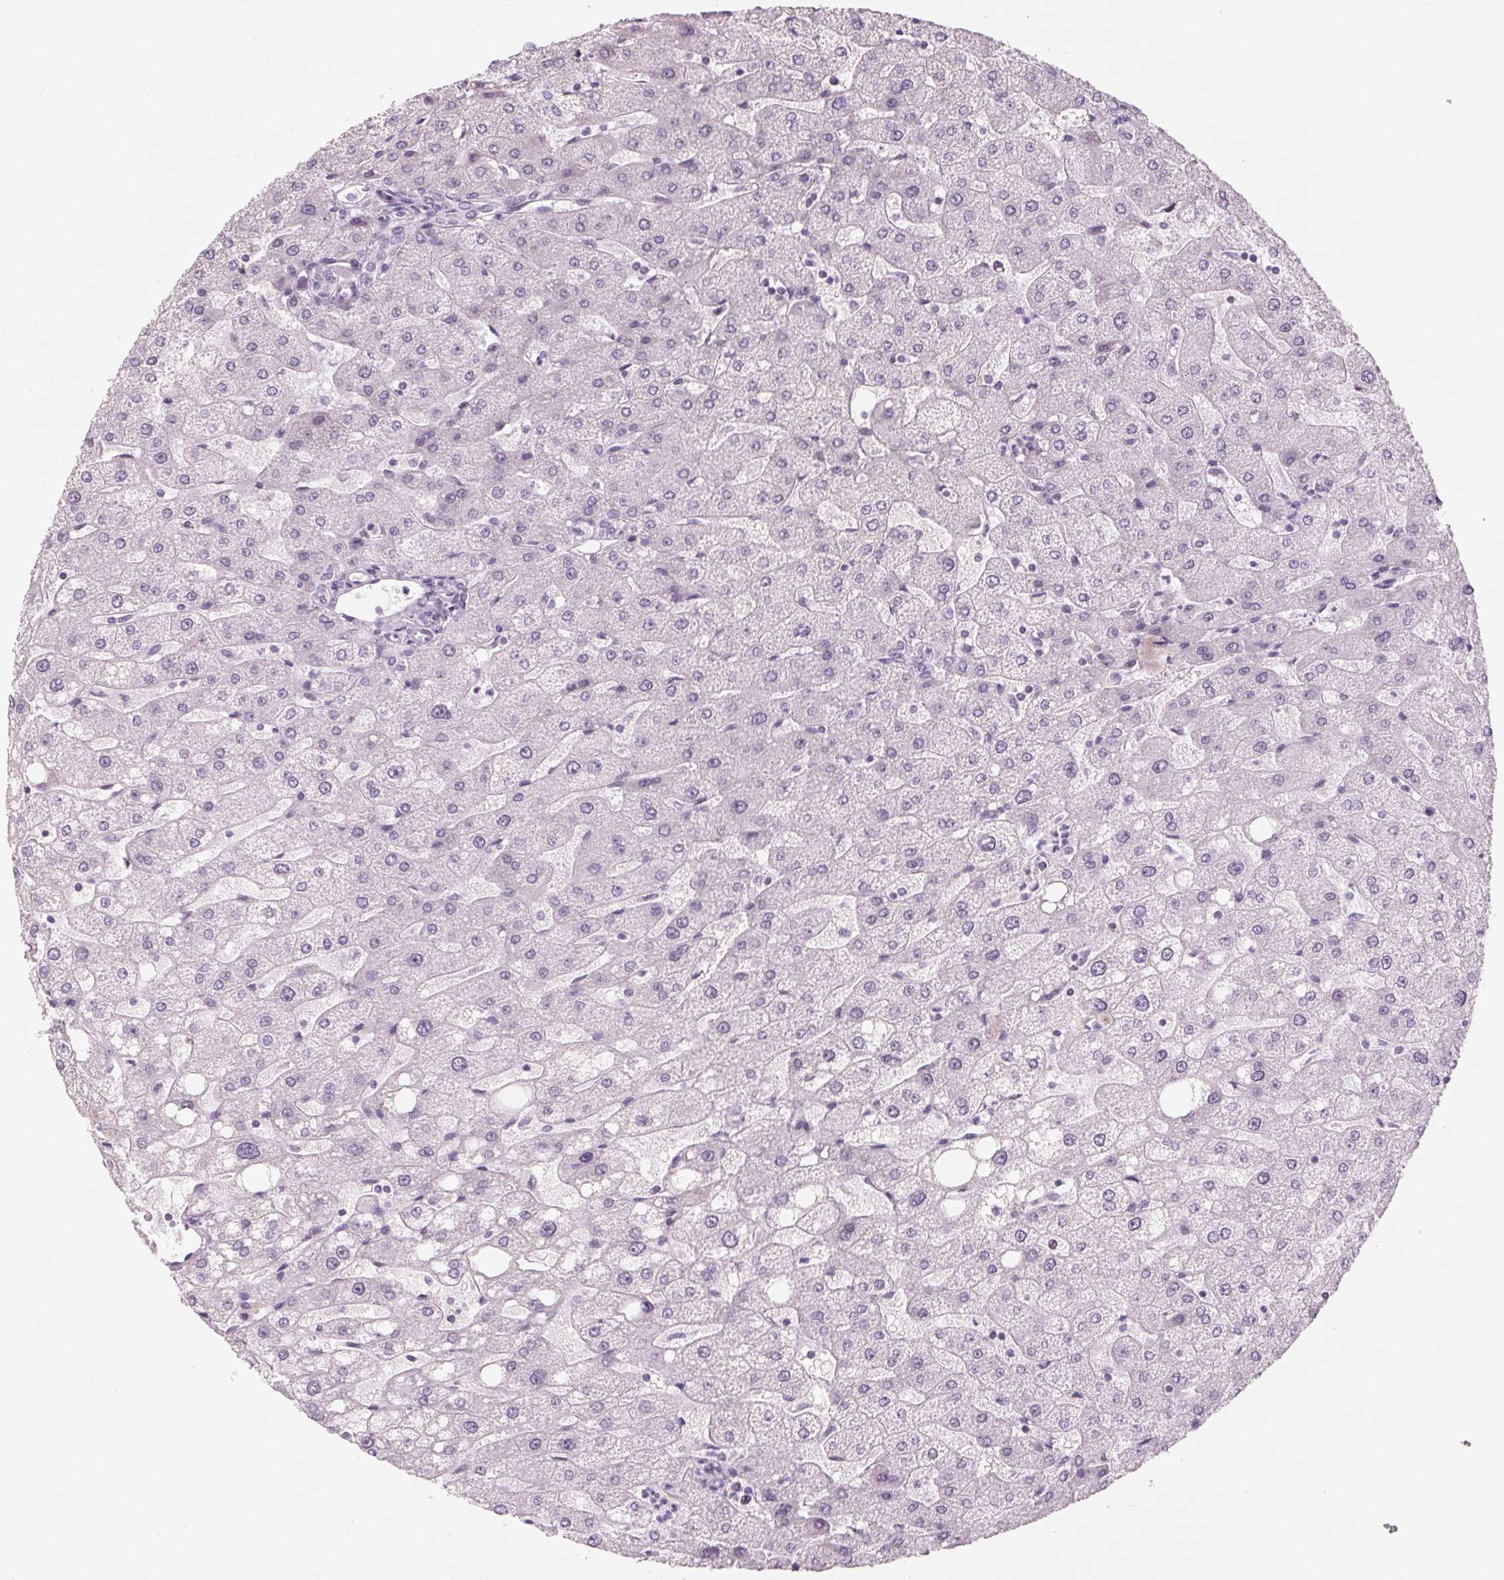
{"staining": {"intensity": "negative", "quantity": "none", "location": "none"}, "tissue": "liver", "cell_type": "Cholangiocytes", "image_type": "normal", "snomed": [{"axis": "morphology", "description": "Normal tissue, NOS"}, {"axis": "topography", "description": "Liver"}], "caption": "DAB (3,3'-diaminobenzidine) immunohistochemical staining of unremarkable human liver demonstrates no significant expression in cholangiocytes. The staining was performed using DAB (3,3'-diaminobenzidine) to visualize the protein expression in brown, while the nuclei were stained in blue with hematoxylin (Magnification: 20x).", "gene": "DNTTIP2", "patient": {"sex": "male", "age": 67}}